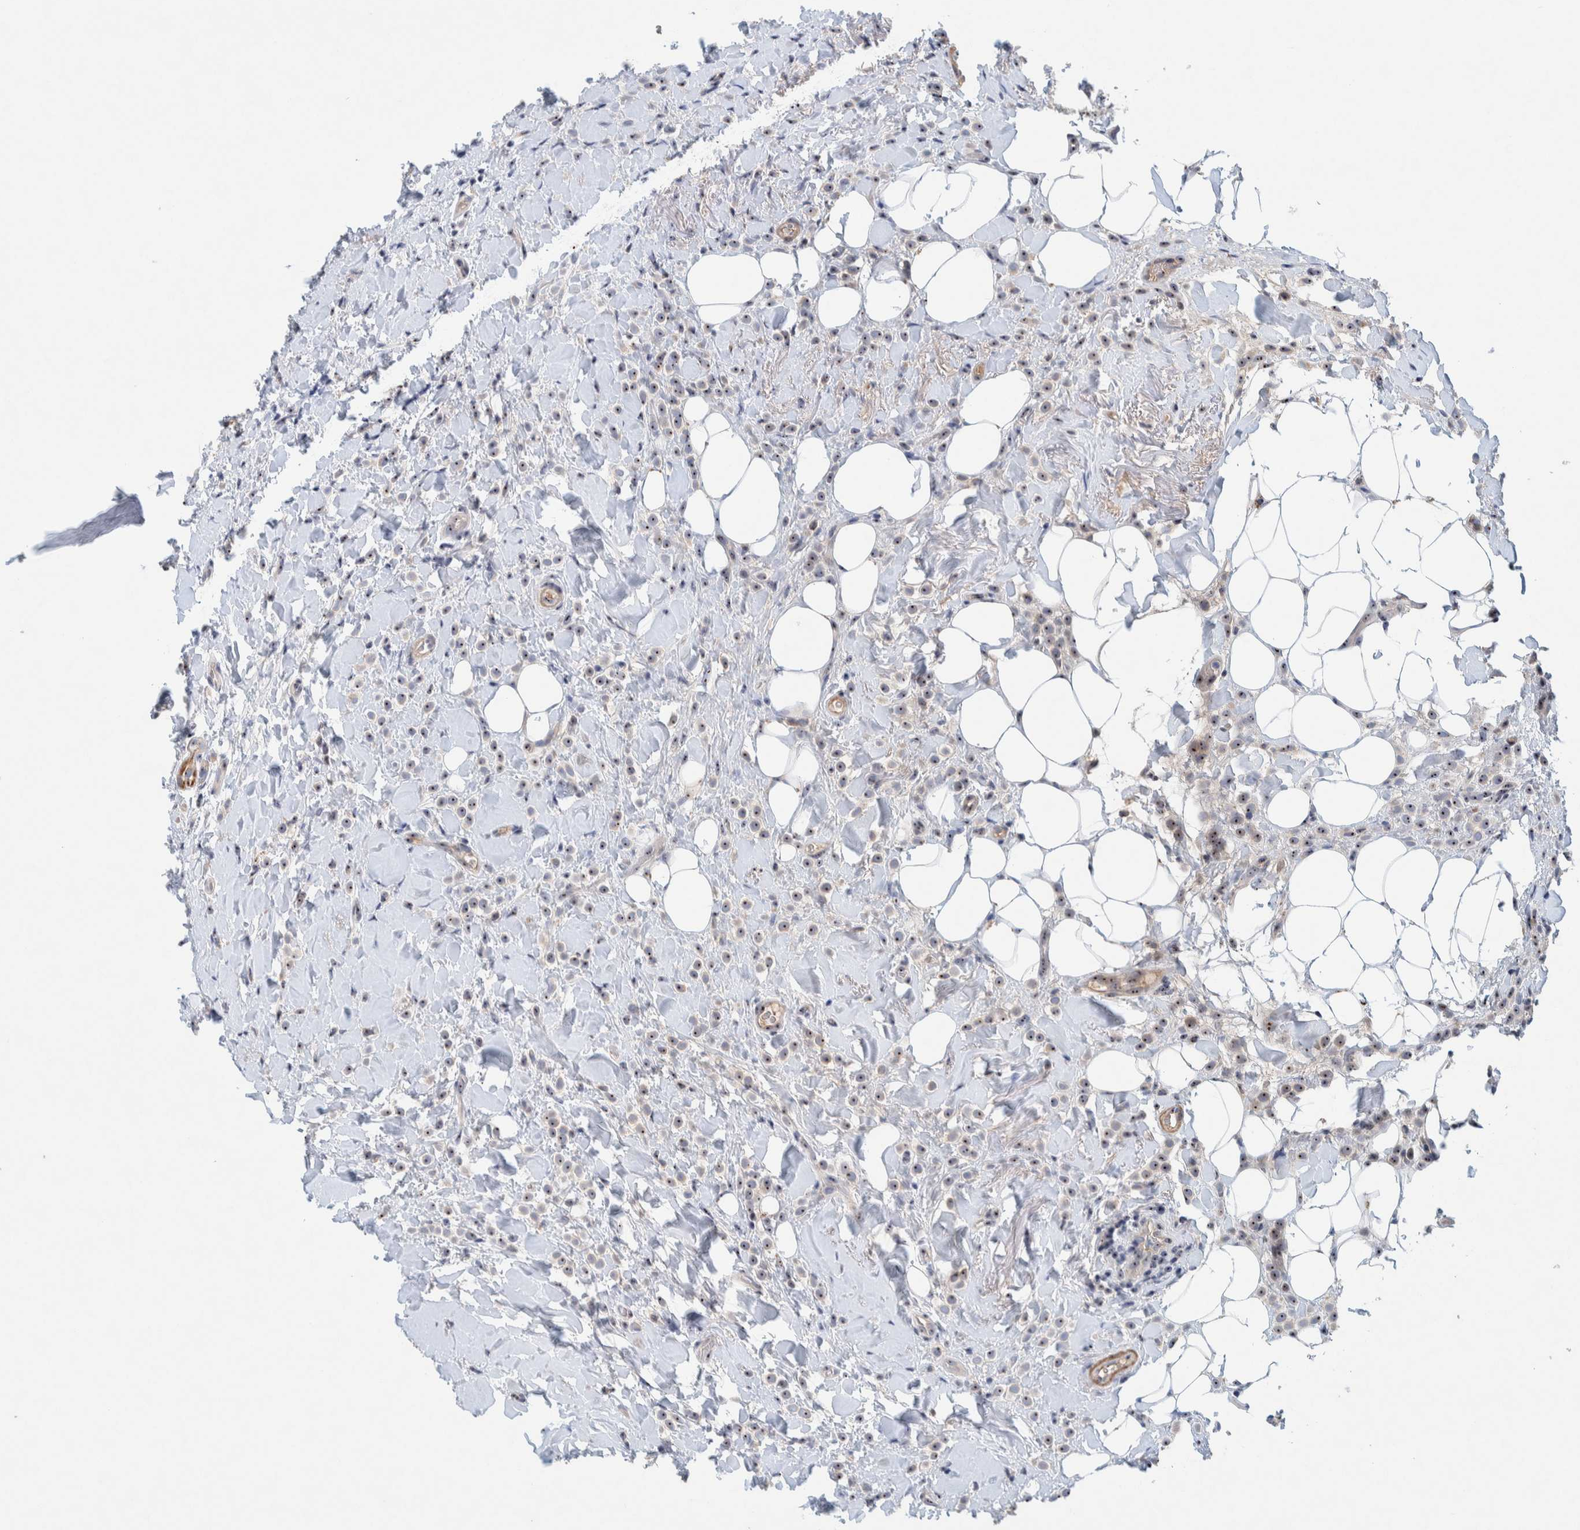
{"staining": {"intensity": "moderate", "quantity": ">75%", "location": "nuclear"}, "tissue": "breast cancer", "cell_type": "Tumor cells", "image_type": "cancer", "snomed": [{"axis": "morphology", "description": "Normal tissue, NOS"}, {"axis": "morphology", "description": "Lobular carcinoma"}, {"axis": "topography", "description": "Breast"}], "caption": "Protein staining of breast cancer tissue displays moderate nuclear positivity in approximately >75% of tumor cells. Immunohistochemistry stains the protein in brown and the nuclei are stained blue.", "gene": "NOL11", "patient": {"sex": "female", "age": 50}}